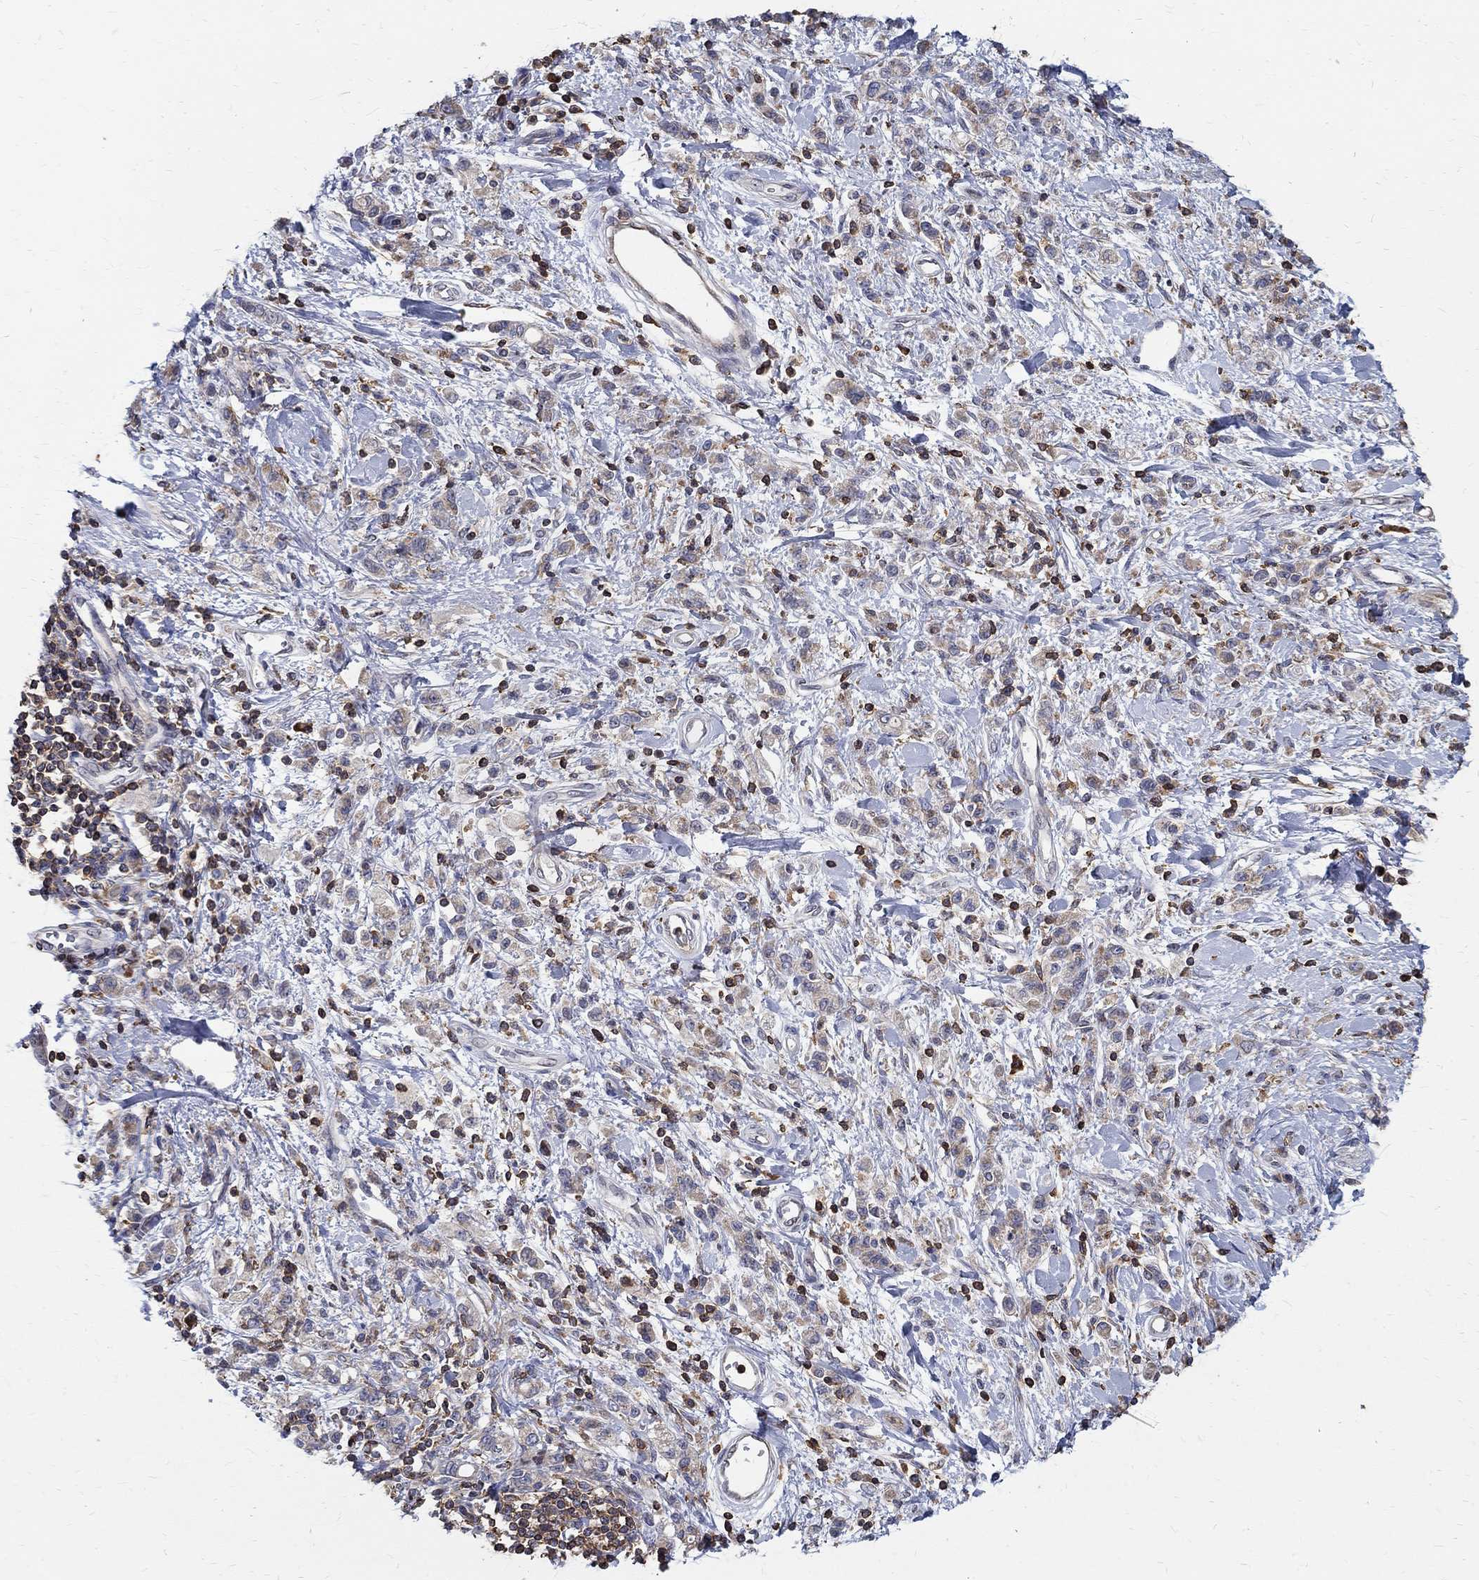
{"staining": {"intensity": "weak", "quantity": "25%-75%", "location": "cytoplasmic/membranous"}, "tissue": "stomach cancer", "cell_type": "Tumor cells", "image_type": "cancer", "snomed": [{"axis": "morphology", "description": "Adenocarcinoma, NOS"}, {"axis": "topography", "description": "Stomach"}], "caption": "Immunohistochemistry (IHC) of human adenocarcinoma (stomach) exhibits low levels of weak cytoplasmic/membranous positivity in approximately 25%-75% of tumor cells. The staining was performed using DAB (3,3'-diaminobenzidine) to visualize the protein expression in brown, while the nuclei were stained in blue with hematoxylin (Magnification: 20x).", "gene": "AGAP2", "patient": {"sex": "male", "age": 77}}